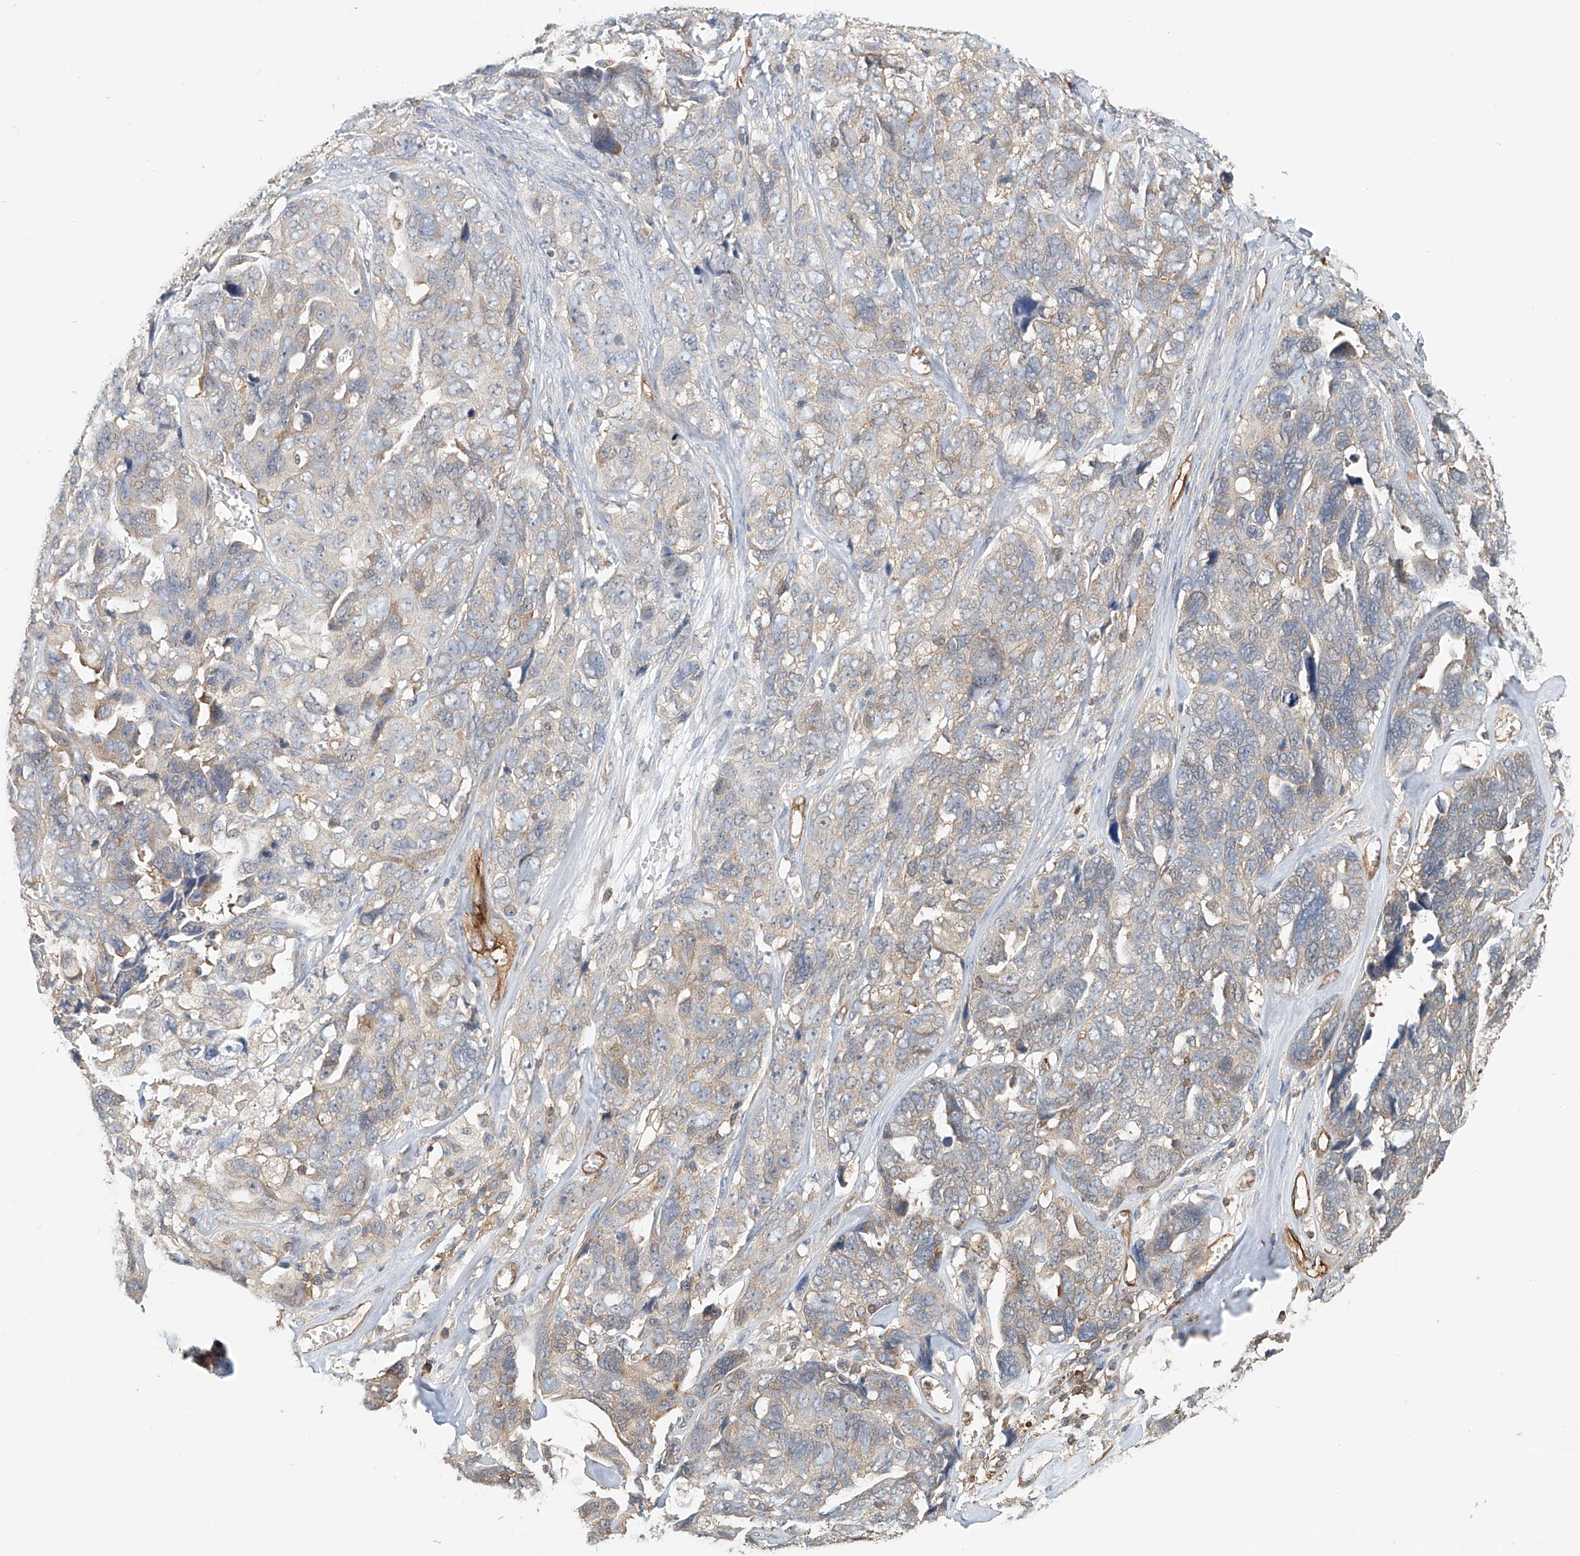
{"staining": {"intensity": "weak", "quantity": "<25%", "location": "cytoplasmic/membranous"}, "tissue": "ovarian cancer", "cell_type": "Tumor cells", "image_type": "cancer", "snomed": [{"axis": "morphology", "description": "Cystadenocarcinoma, serous, NOS"}, {"axis": "topography", "description": "Ovary"}], "caption": "Immunohistochemistry histopathology image of ovarian cancer (serous cystadenocarcinoma) stained for a protein (brown), which demonstrates no positivity in tumor cells. (Stains: DAB immunohistochemistry (IHC) with hematoxylin counter stain, Microscopy: brightfield microscopy at high magnification).", "gene": "FRYL", "patient": {"sex": "female", "age": 79}}